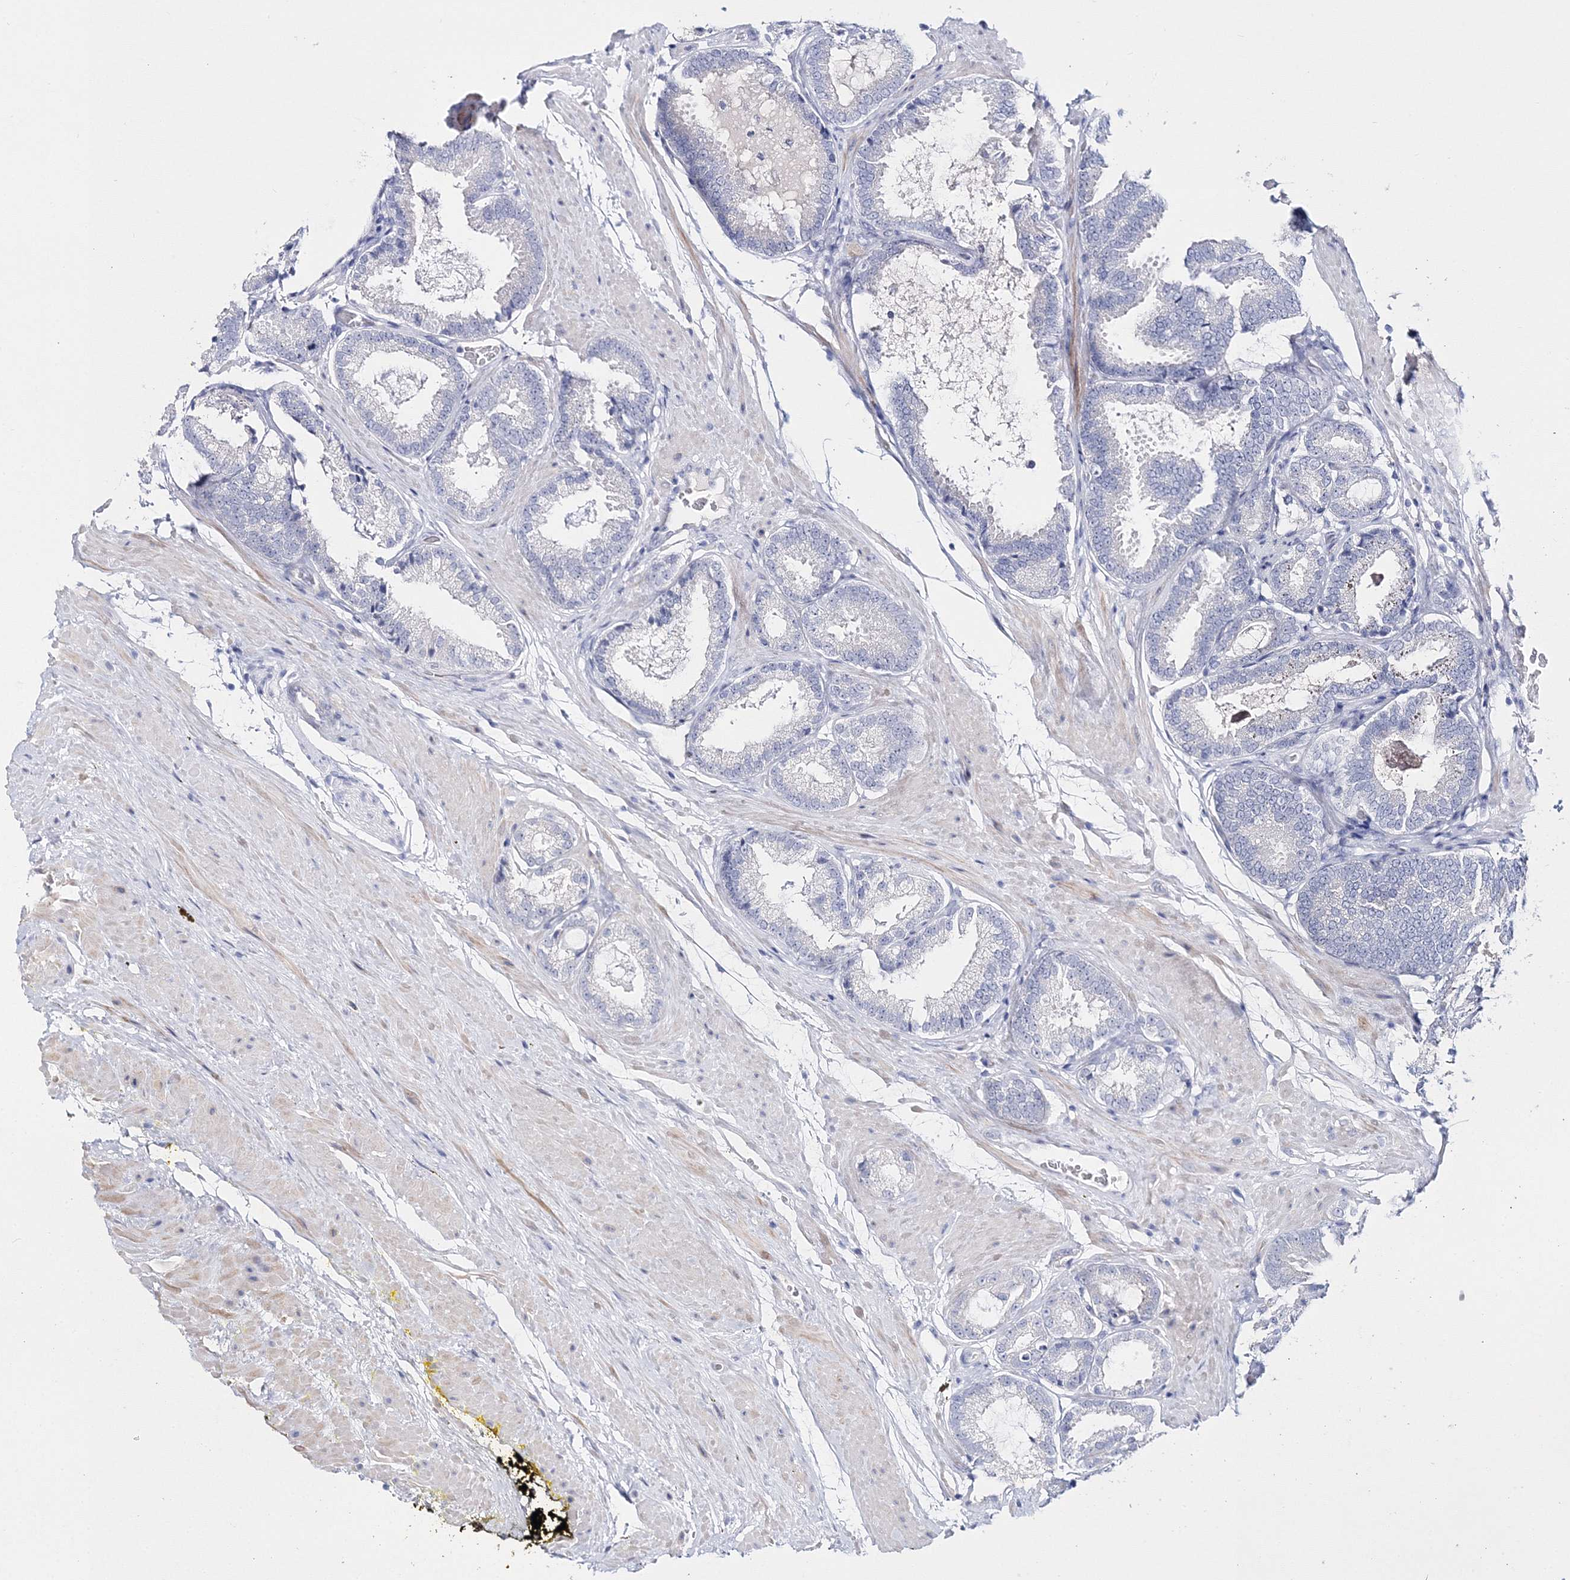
{"staining": {"intensity": "negative", "quantity": "none", "location": "none"}, "tissue": "prostate cancer", "cell_type": "Tumor cells", "image_type": "cancer", "snomed": [{"axis": "morphology", "description": "Adenocarcinoma, Low grade"}, {"axis": "topography", "description": "Prostate"}], "caption": "An image of human prostate low-grade adenocarcinoma is negative for staining in tumor cells. (Brightfield microscopy of DAB (3,3'-diaminobenzidine) immunohistochemistry (IHC) at high magnification).", "gene": "MYOZ2", "patient": {"sex": "male", "age": 71}}